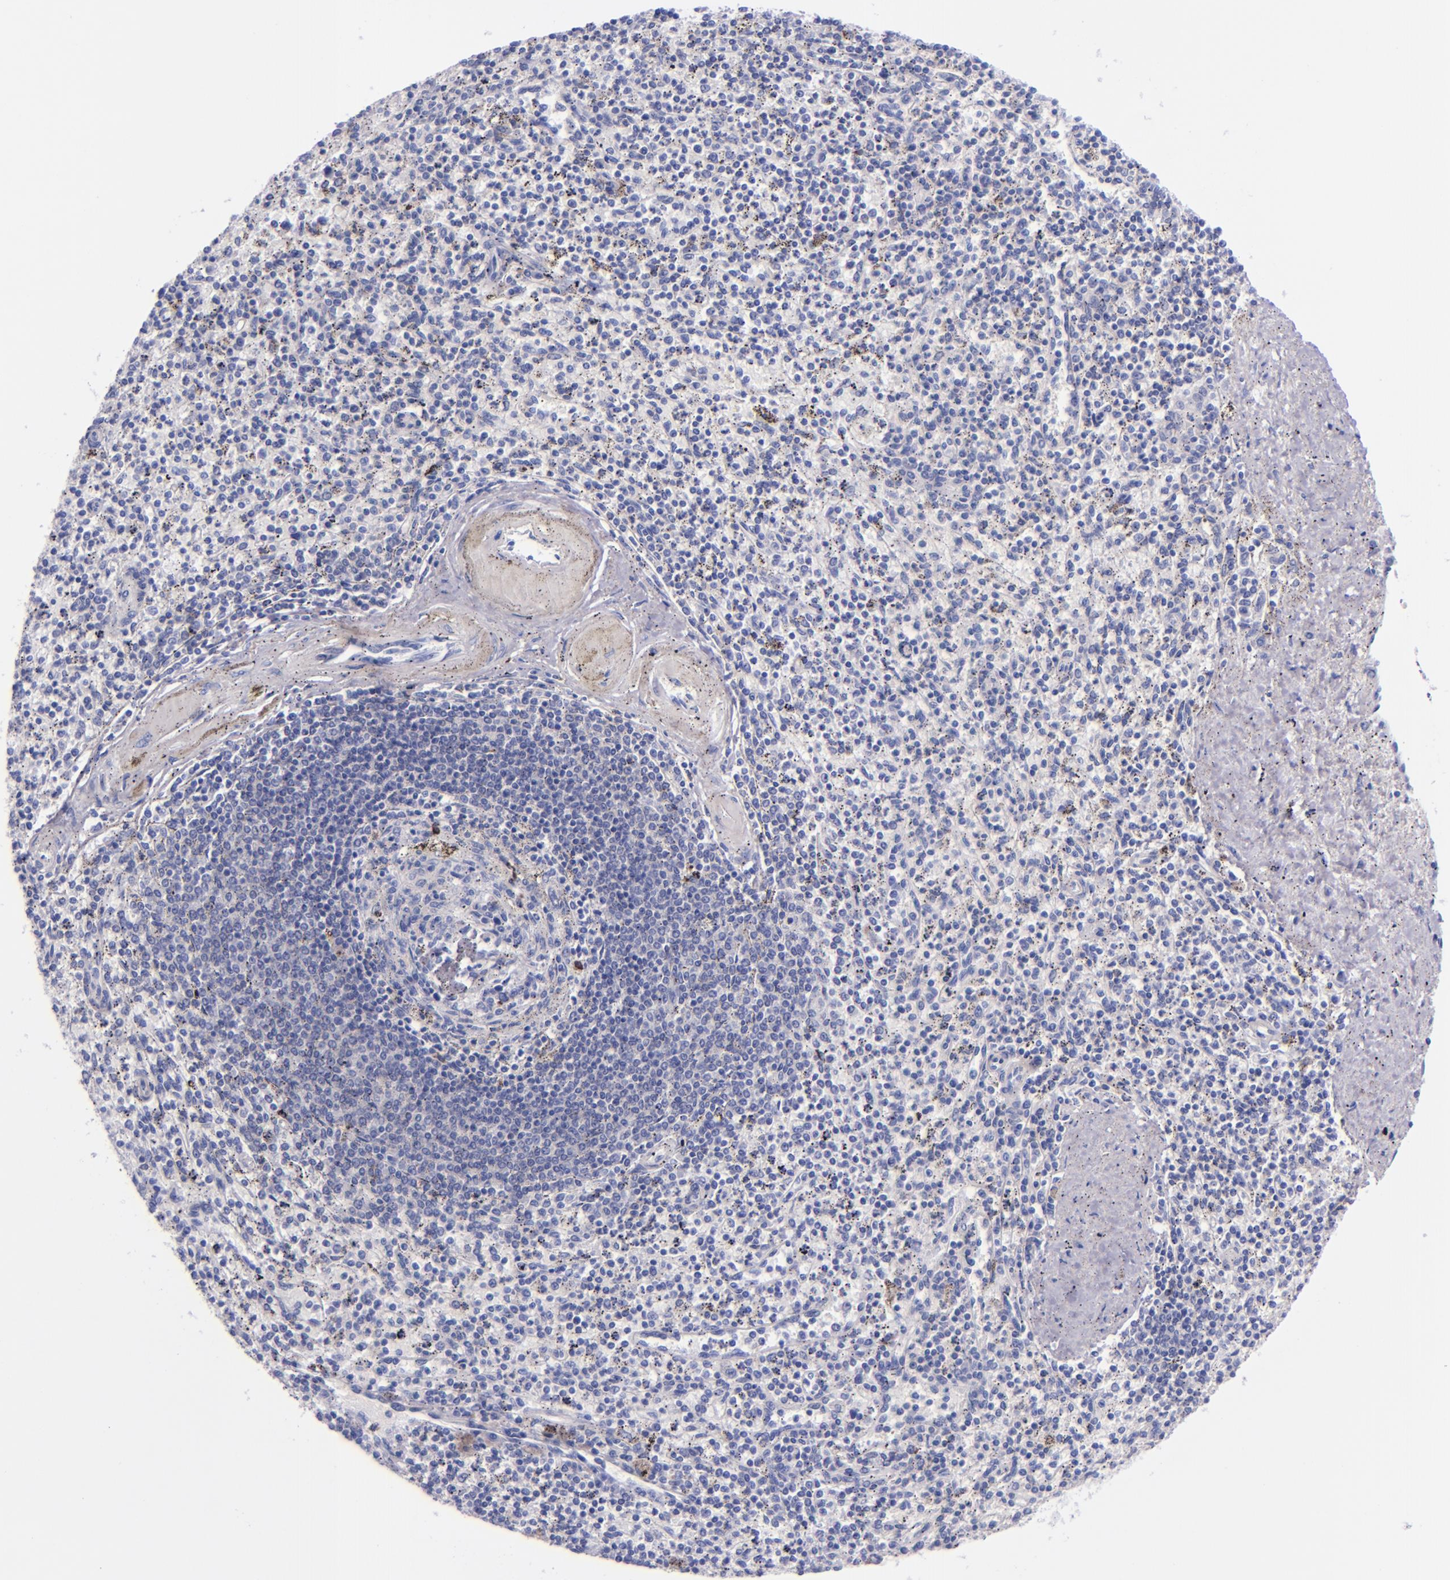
{"staining": {"intensity": "negative", "quantity": "none", "location": "none"}, "tissue": "spleen", "cell_type": "Cells in red pulp", "image_type": "normal", "snomed": [{"axis": "morphology", "description": "Normal tissue, NOS"}, {"axis": "topography", "description": "Spleen"}], "caption": "An immunohistochemistry micrograph of normal spleen is shown. There is no staining in cells in red pulp of spleen. The staining was performed using DAB to visualize the protein expression in brown, while the nuclei were stained in blue with hematoxylin (Magnification: 20x).", "gene": "LAG3", "patient": {"sex": "male", "age": 72}}